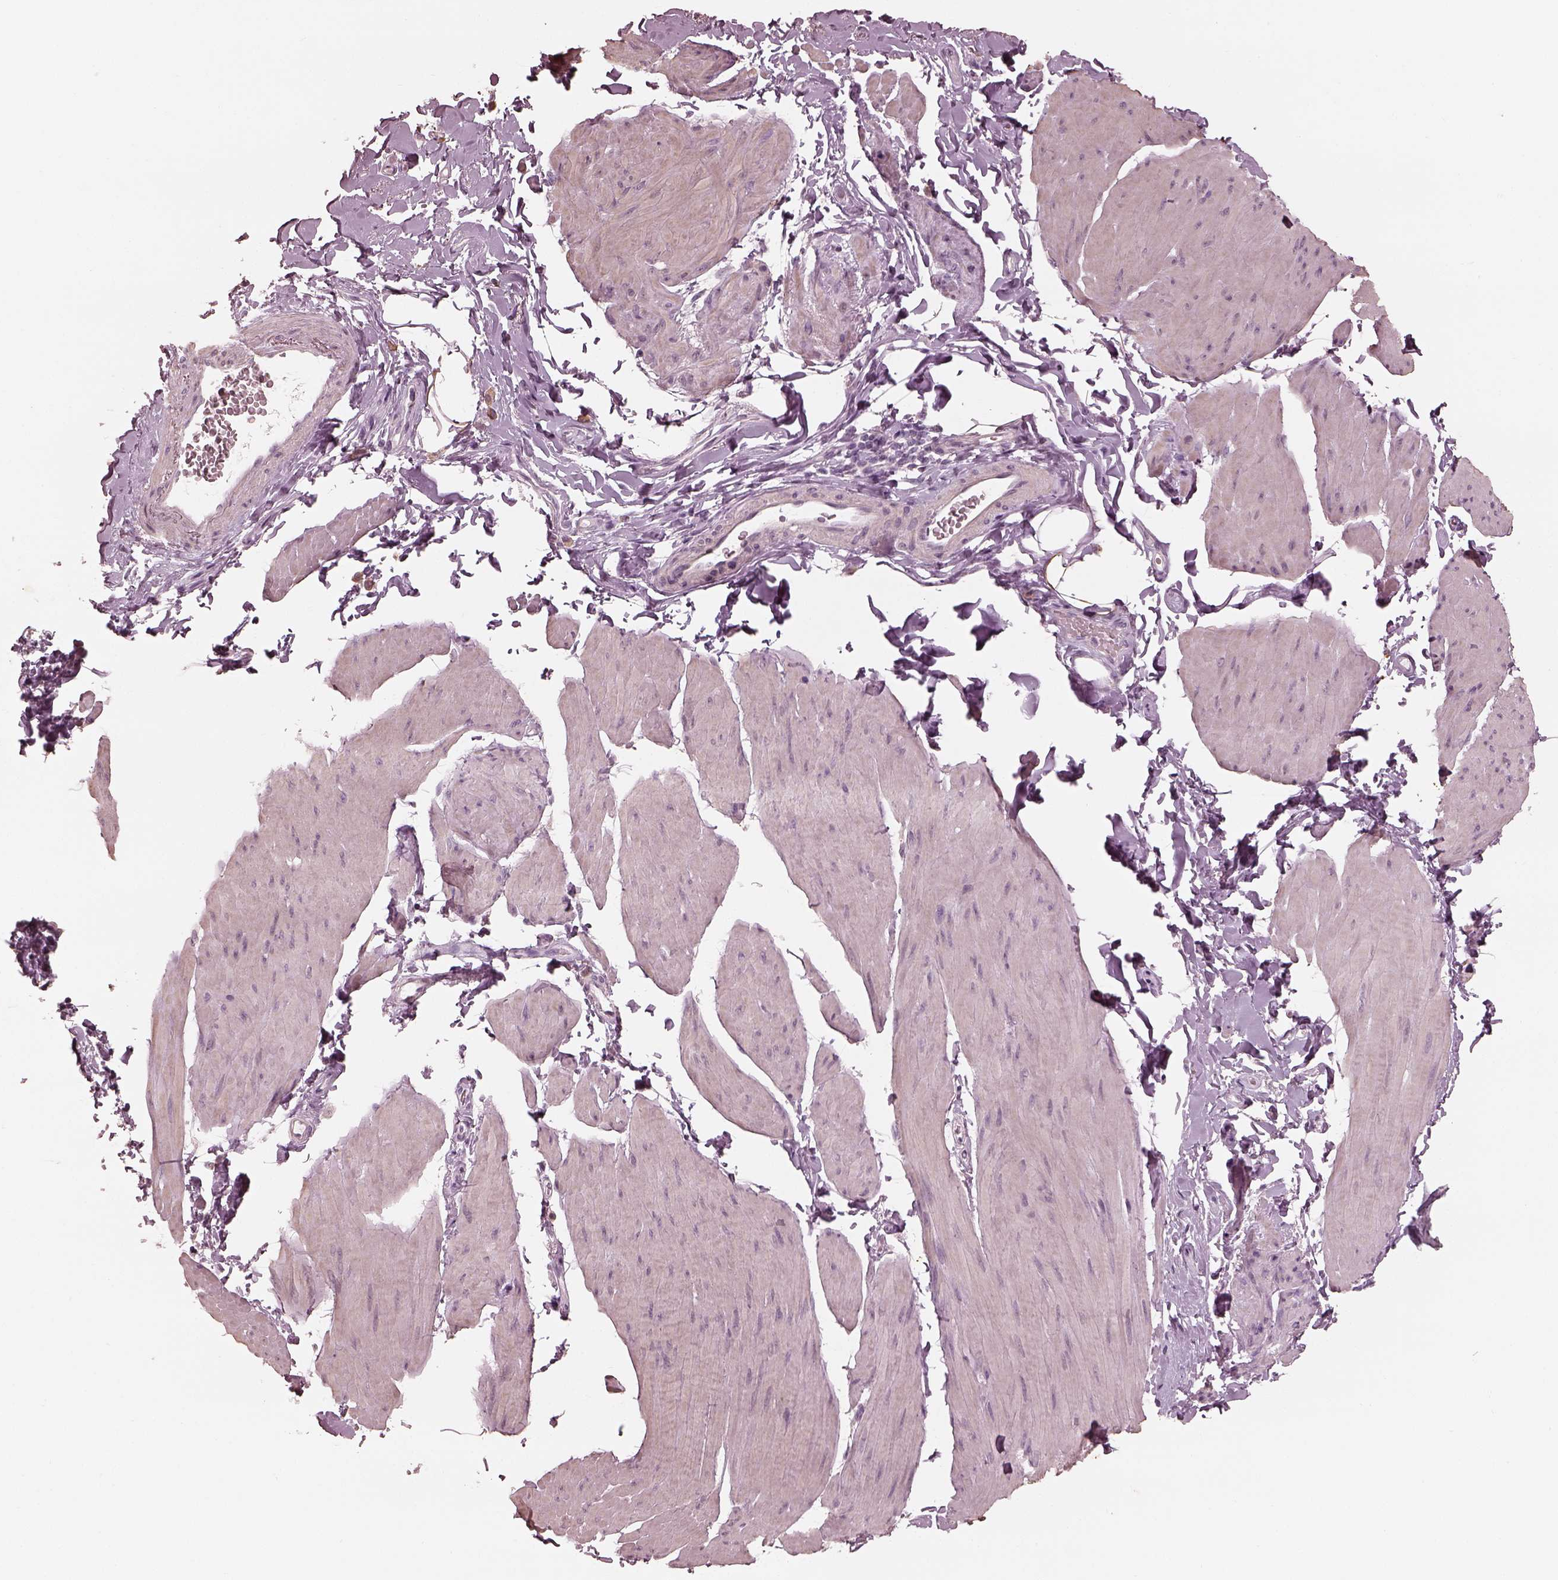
{"staining": {"intensity": "negative", "quantity": "none", "location": "none"}, "tissue": "smooth muscle", "cell_type": "Smooth muscle cells", "image_type": "normal", "snomed": [{"axis": "morphology", "description": "Normal tissue, NOS"}, {"axis": "topography", "description": "Adipose tissue"}, {"axis": "topography", "description": "Smooth muscle"}, {"axis": "topography", "description": "Peripheral nerve tissue"}], "caption": "A micrograph of human smooth muscle is negative for staining in smooth muscle cells. Nuclei are stained in blue.", "gene": "ADRB3", "patient": {"sex": "male", "age": 83}}